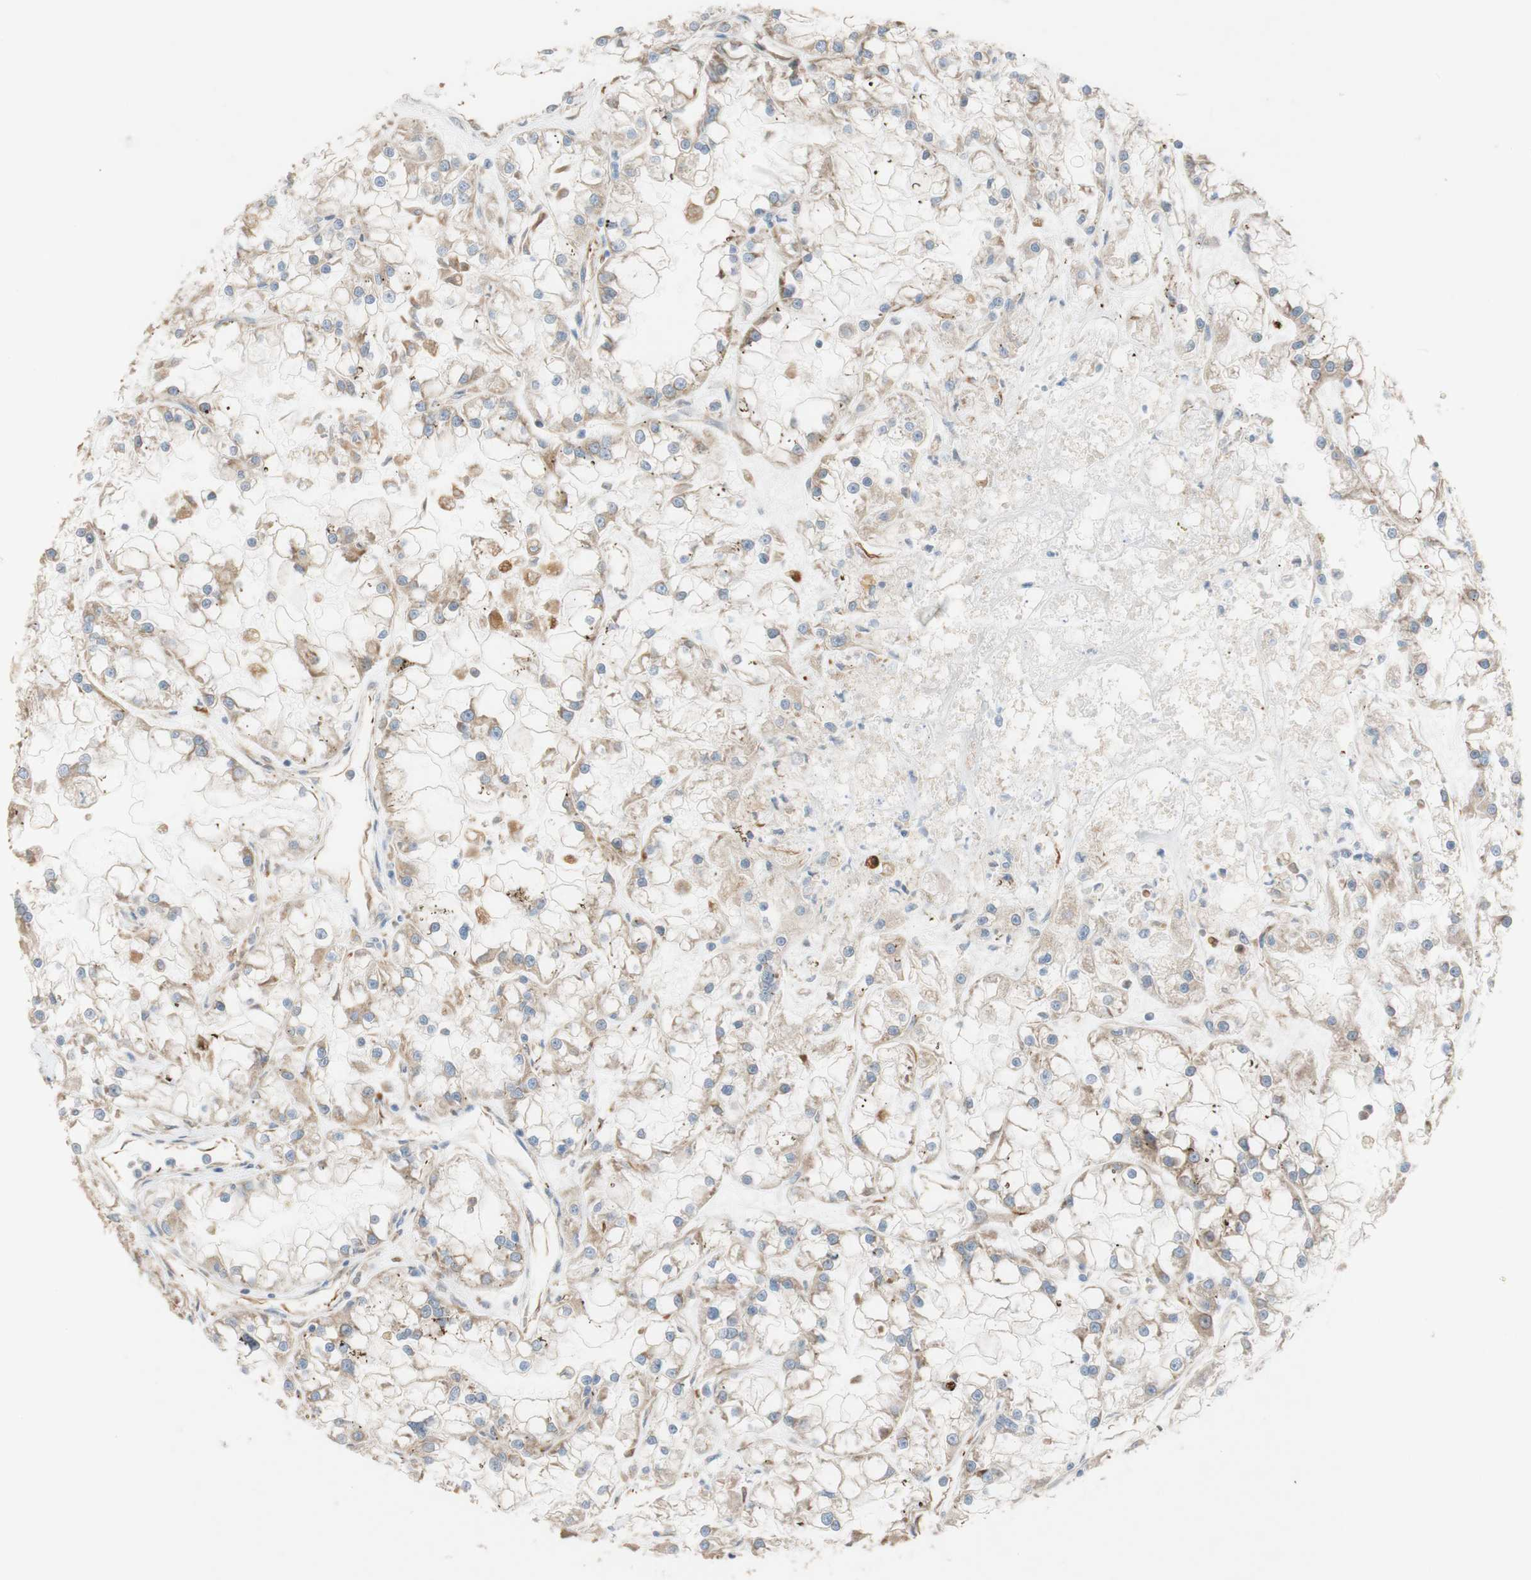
{"staining": {"intensity": "weak", "quantity": ">75%", "location": "cytoplasmic/membranous"}, "tissue": "renal cancer", "cell_type": "Tumor cells", "image_type": "cancer", "snomed": [{"axis": "morphology", "description": "Adenocarcinoma, NOS"}, {"axis": "topography", "description": "Kidney"}], "caption": "There is low levels of weak cytoplasmic/membranous expression in tumor cells of adenocarcinoma (renal), as demonstrated by immunohistochemical staining (brown color).", "gene": "C1orf43", "patient": {"sex": "female", "age": 52}}